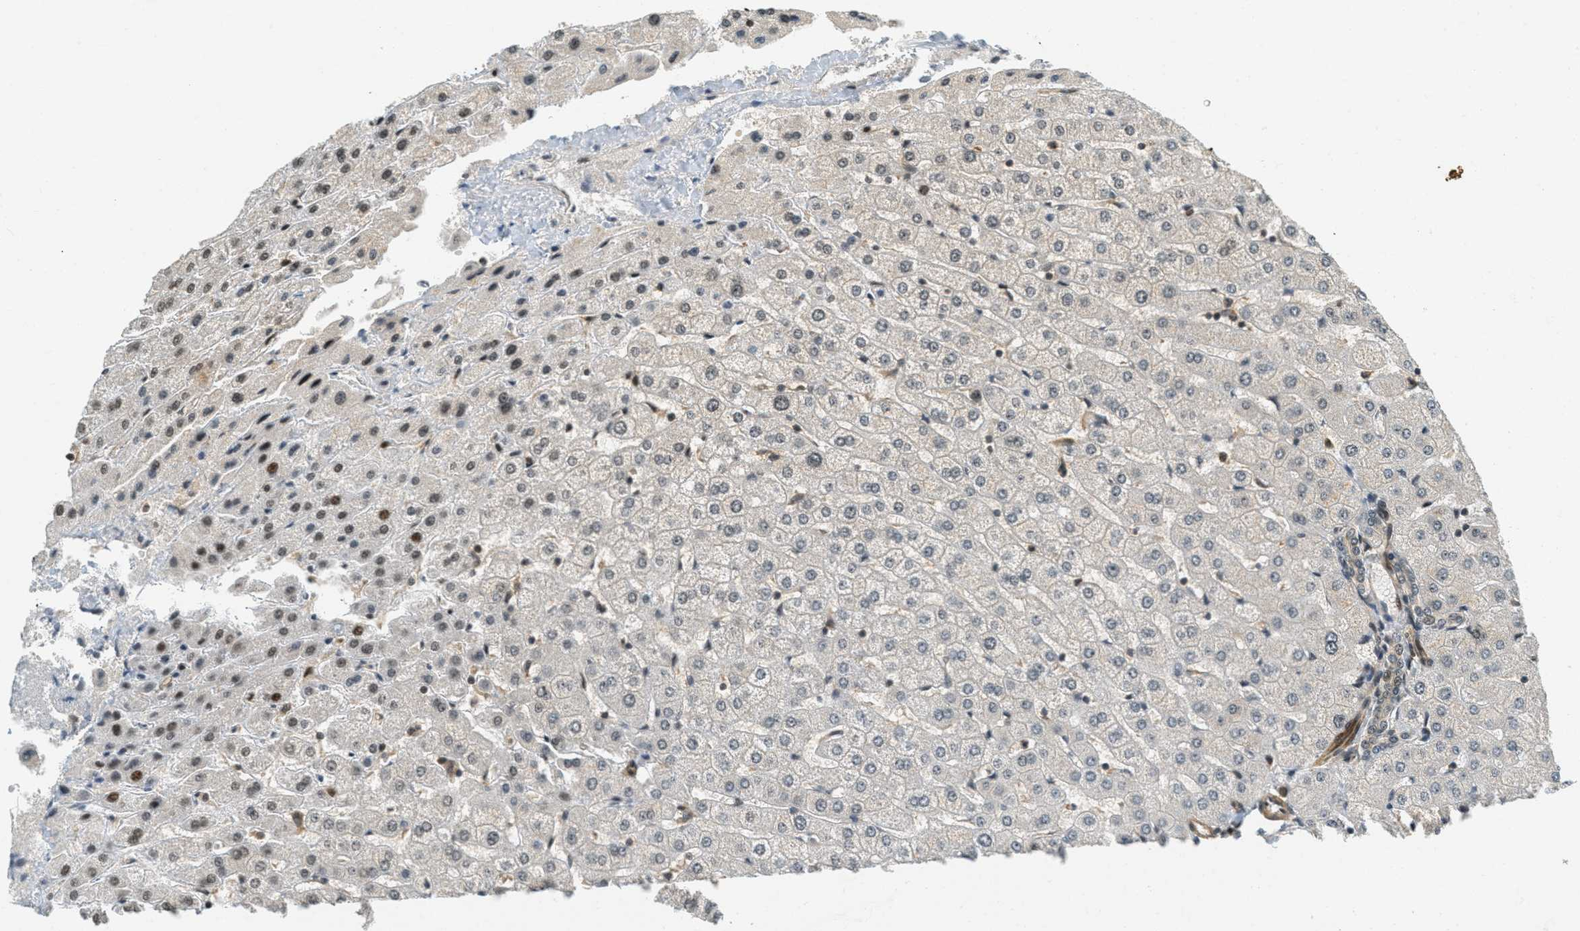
{"staining": {"intensity": "weak", "quantity": "25%-75%", "location": "cytoplasmic/membranous"}, "tissue": "liver", "cell_type": "Cholangiocytes", "image_type": "normal", "snomed": [{"axis": "morphology", "description": "Normal tissue, NOS"}, {"axis": "morphology", "description": "Fibrosis, NOS"}, {"axis": "topography", "description": "Liver"}], "caption": "Immunohistochemistry photomicrograph of benign liver: human liver stained using immunohistochemistry (IHC) reveals low levels of weak protein expression localized specifically in the cytoplasmic/membranous of cholangiocytes, appearing as a cytoplasmic/membranous brown color.", "gene": "FOXM1", "patient": {"sex": "female", "age": 29}}